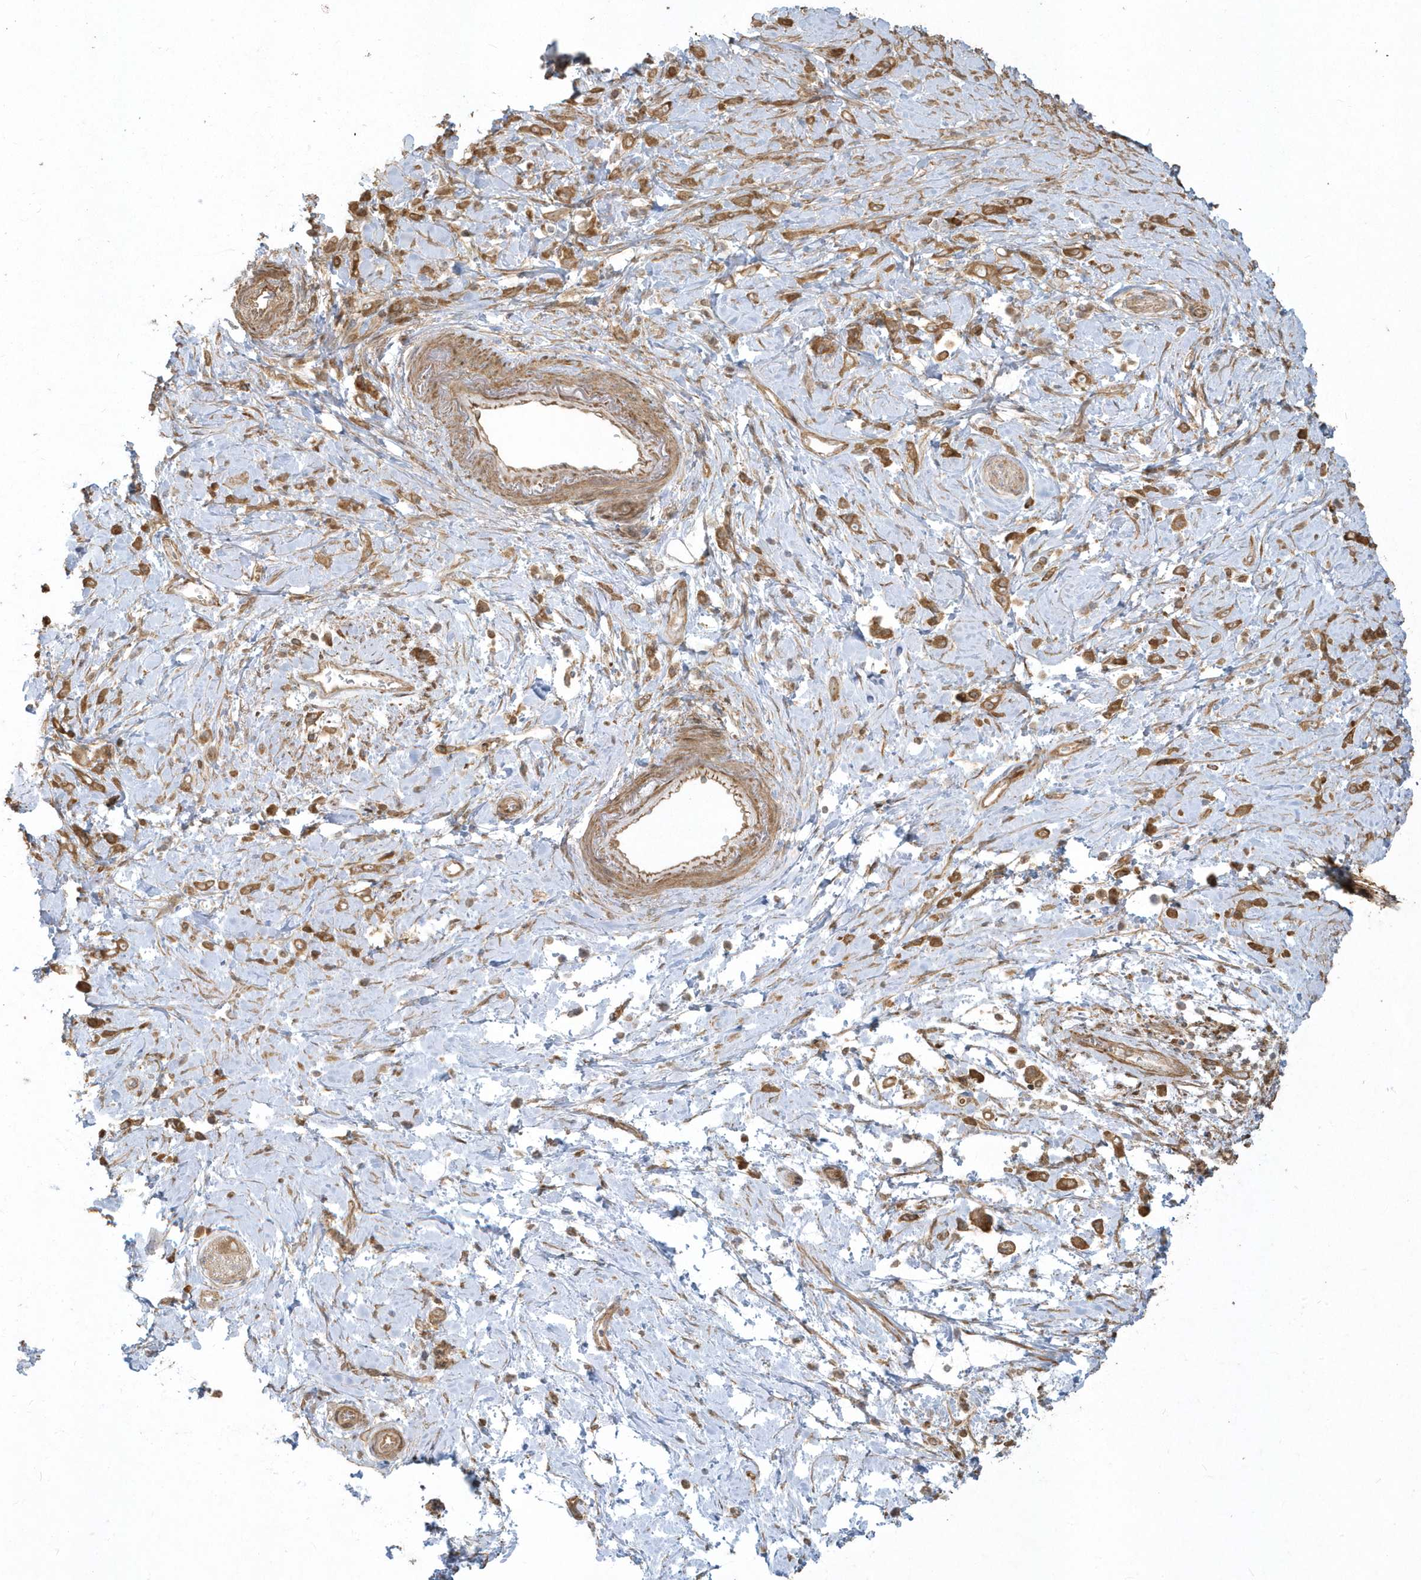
{"staining": {"intensity": "moderate", "quantity": ">75%", "location": "cytoplasmic/membranous"}, "tissue": "stomach cancer", "cell_type": "Tumor cells", "image_type": "cancer", "snomed": [{"axis": "morphology", "description": "Adenocarcinoma, NOS"}, {"axis": "topography", "description": "Stomach"}], "caption": "Moderate cytoplasmic/membranous staining for a protein is present in approximately >75% of tumor cells of stomach adenocarcinoma using immunohistochemistry.", "gene": "HNMT", "patient": {"sex": "female", "age": 60}}